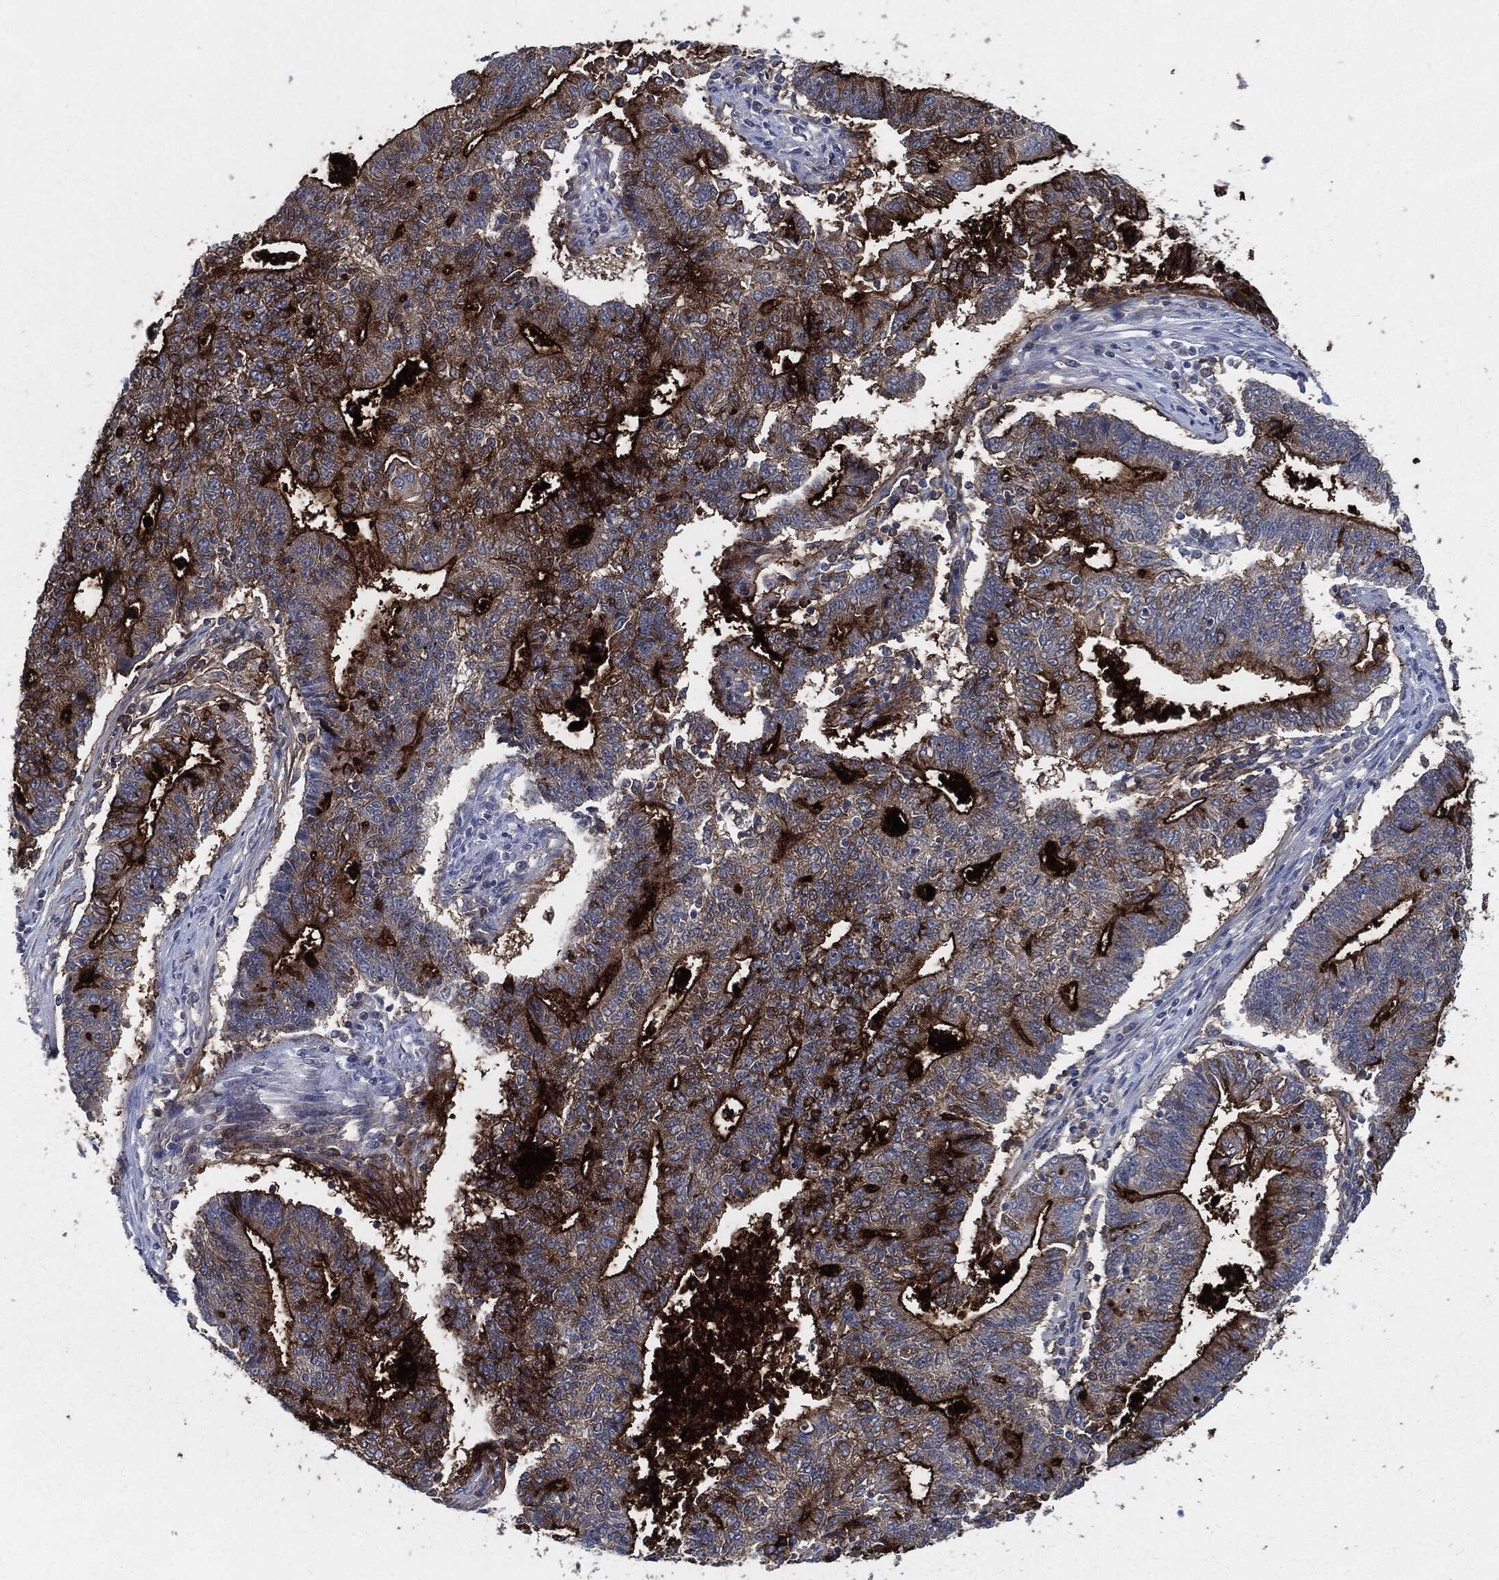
{"staining": {"intensity": "strong", "quantity": "25%-75%", "location": "cytoplasmic/membranous"}, "tissue": "endometrial cancer", "cell_type": "Tumor cells", "image_type": "cancer", "snomed": [{"axis": "morphology", "description": "Adenocarcinoma, NOS"}, {"axis": "topography", "description": "Uterus"}, {"axis": "topography", "description": "Endometrium"}], "caption": "A high amount of strong cytoplasmic/membranous staining is identified in about 25%-75% of tumor cells in adenocarcinoma (endometrial) tissue.", "gene": "PROM1", "patient": {"sex": "female", "age": 54}}